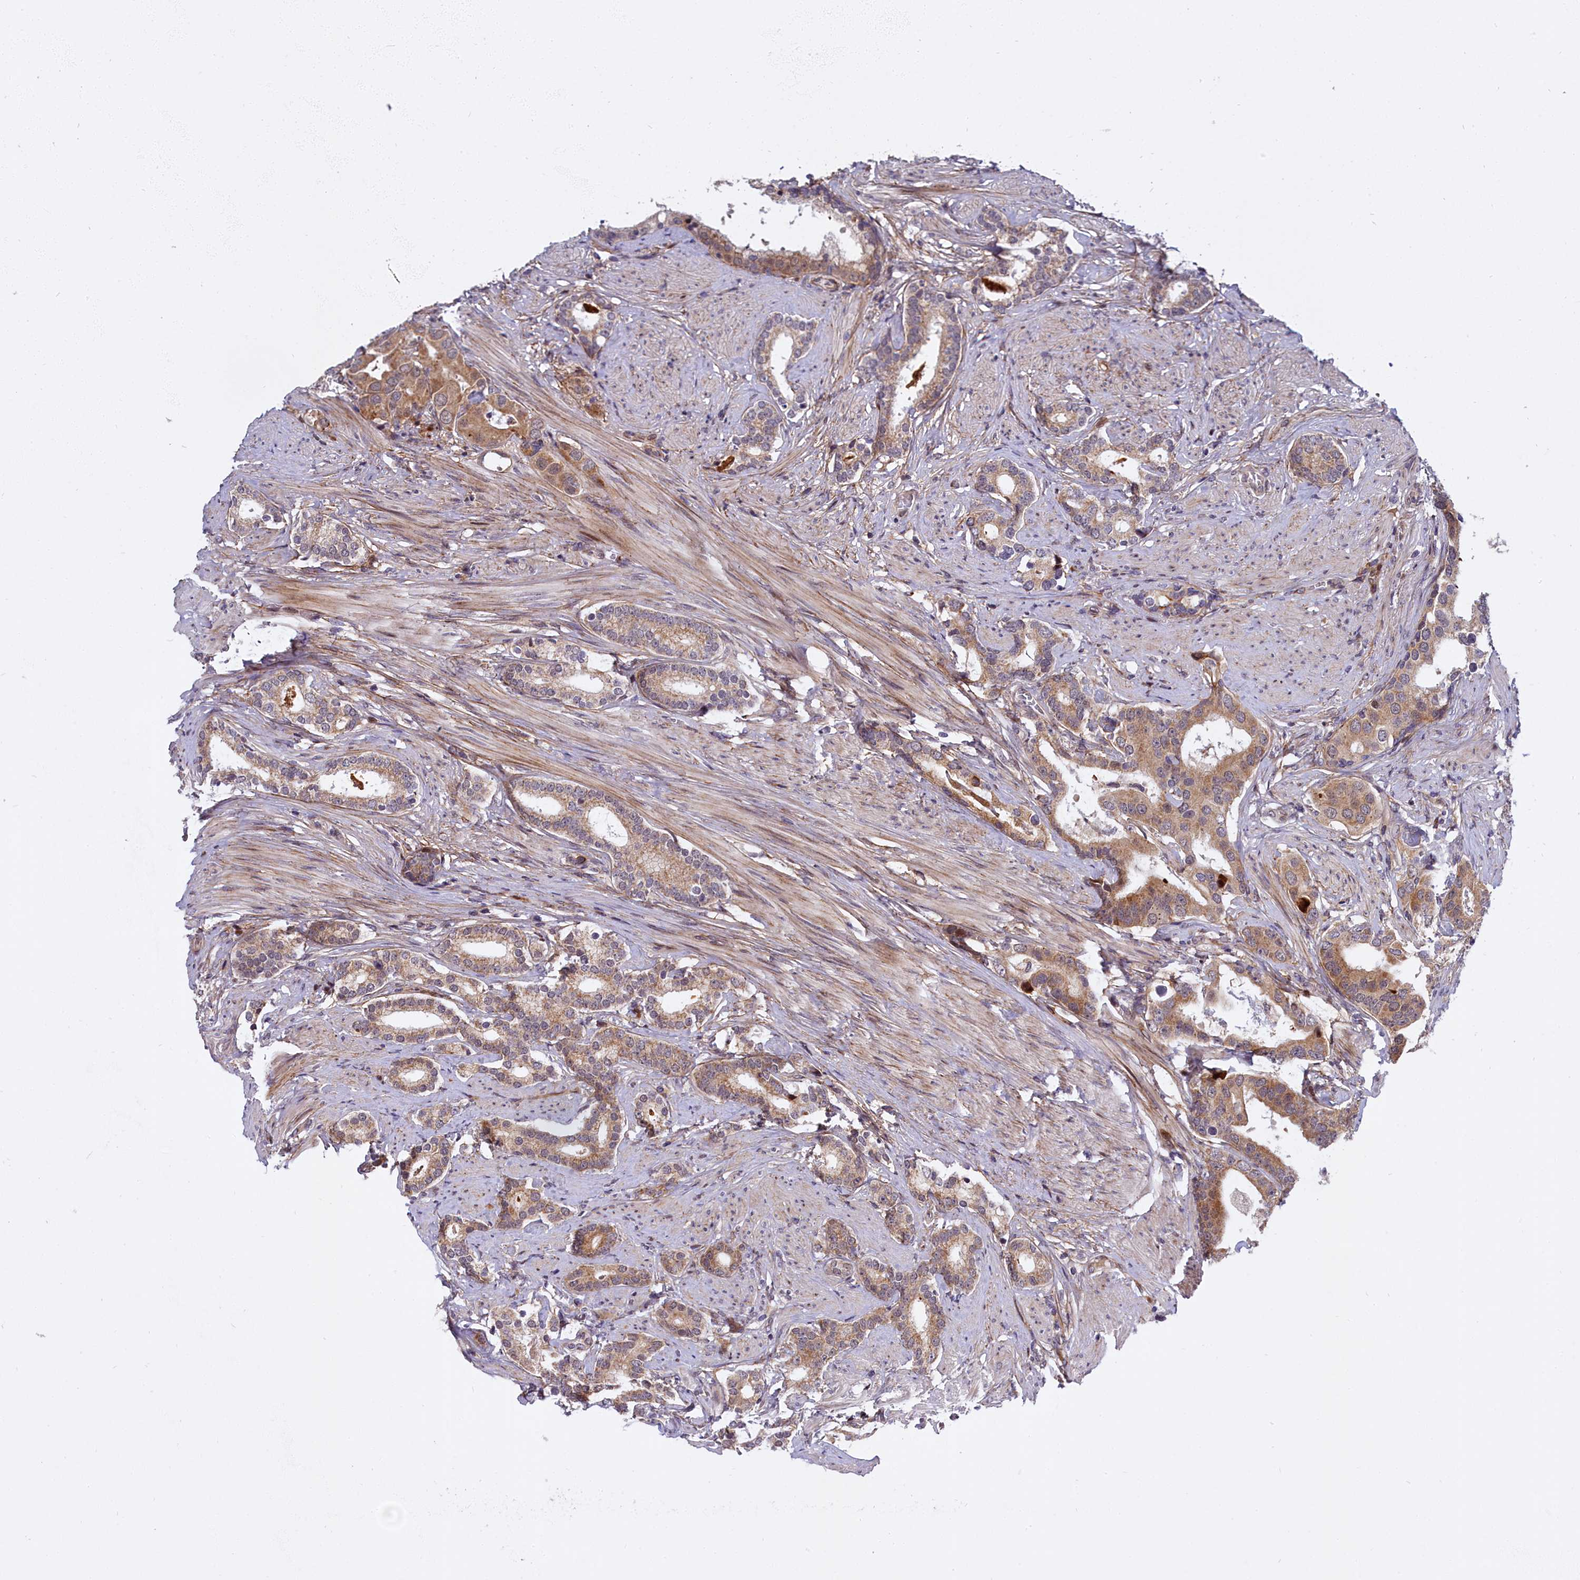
{"staining": {"intensity": "moderate", "quantity": ">75%", "location": "cytoplasmic/membranous"}, "tissue": "prostate cancer", "cell_type": "Tumor cells", "image_type": "cancer", "snomed": [{"axis": "morphology", "description": "Adenocarcinoma, Low grade"}, {"axis": "topography", "description": "Prostate"}], "caption": "This is a histology image of immunohistochemistry staining of prostate low-grade adenocarcinoma, which shows moderate expression in the cytoplasmic/membranous of tumor cells.", "gene": "MRPS11", "patient": {"sex": "male", "age": 71}}